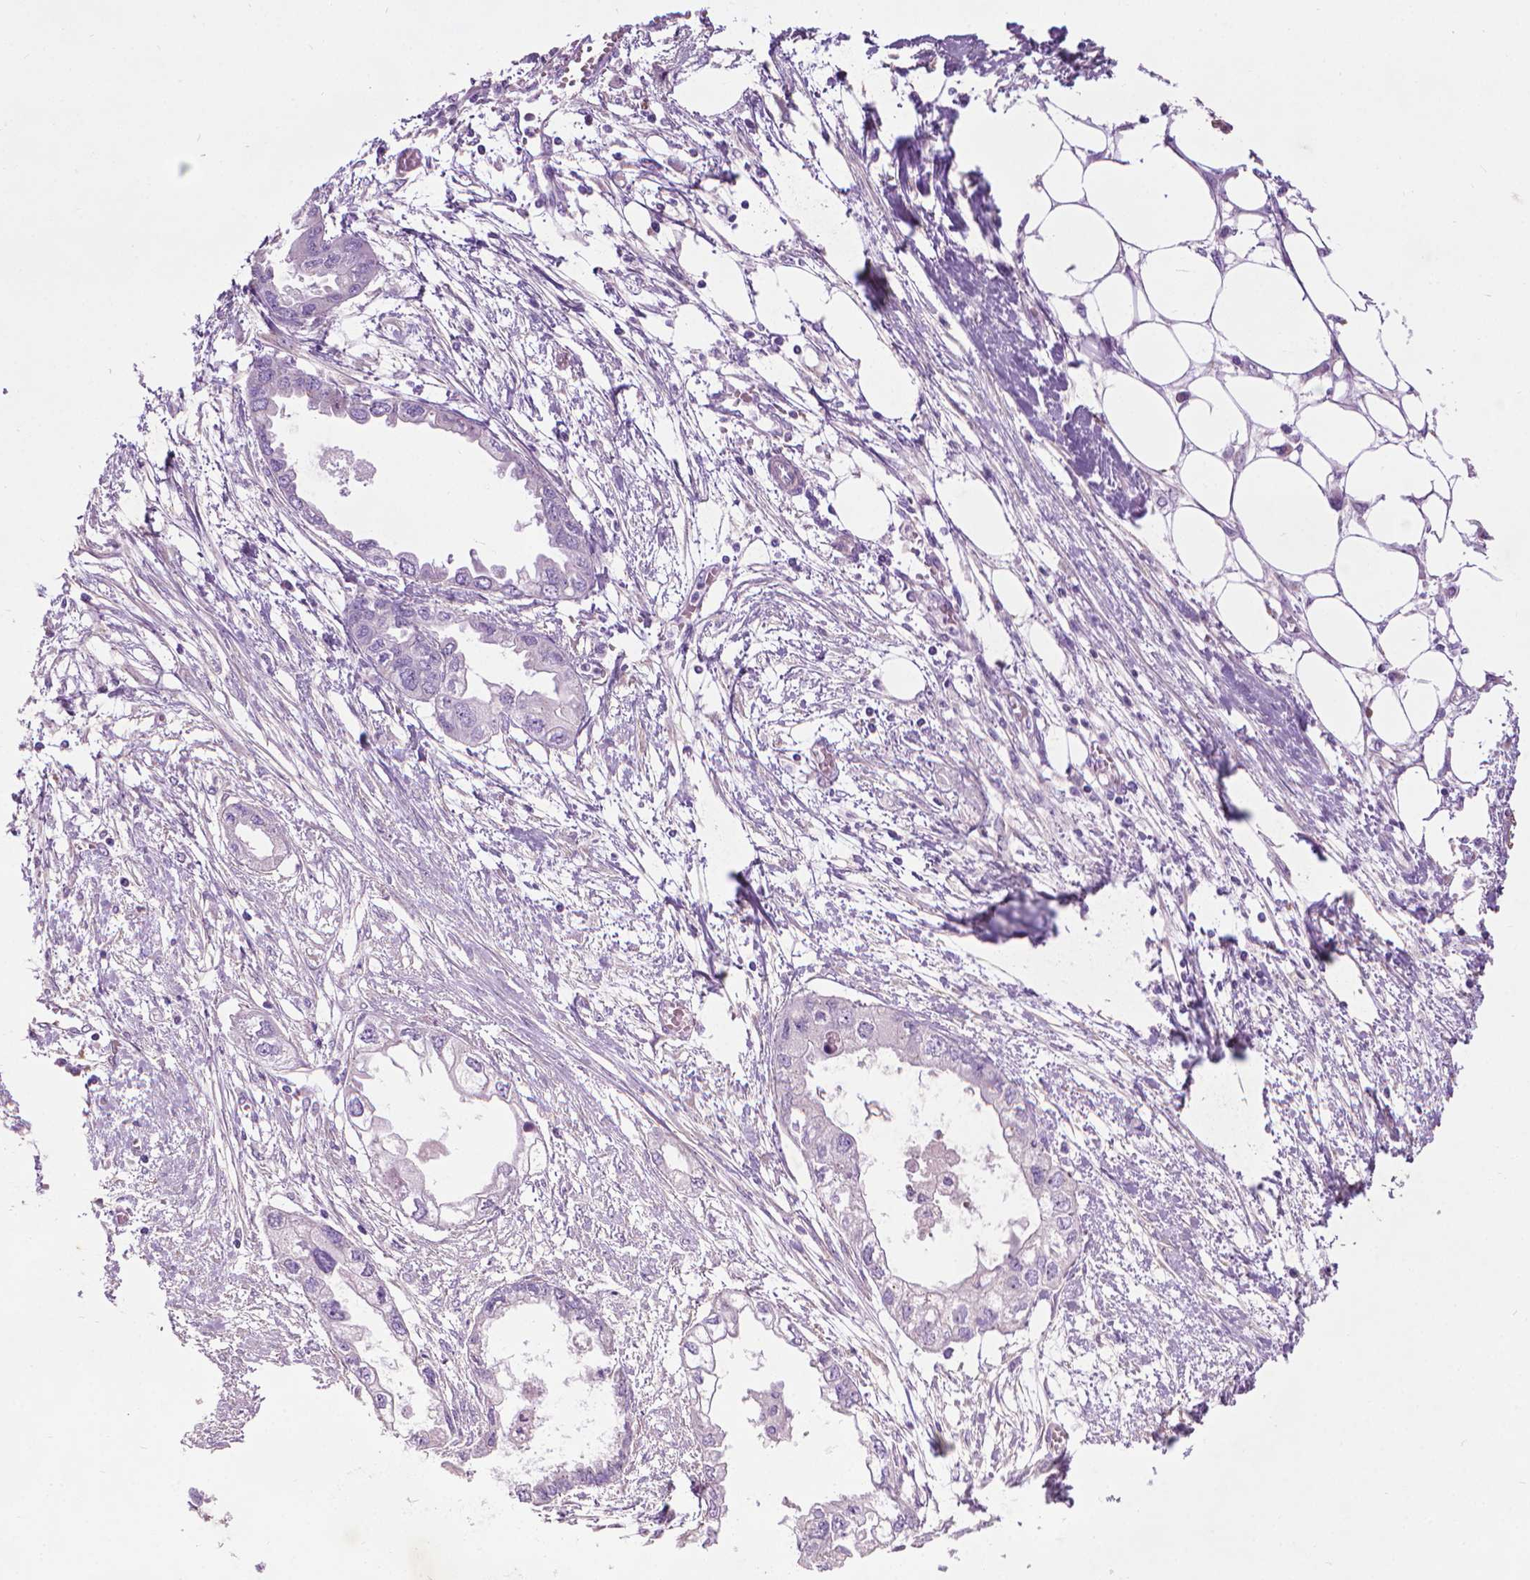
{"staining": {"intensity": "negative", "quantity": "none", "location": "none"}, "tissue": "endometrial cancer", "cell_type": "Tumor cells", "image_type": "cancer", "snomed": [{"axis": "morphology", "description": "Adenocarcinoma, NOS"}, {"axis": "morphology", "description": "Adenocarcinoma, metastatic, NOS"}, {"axis": "topography", "description": "Adipose tissue"}, {"axis": "topography", "description": "Endometrium"}], "caption": "DAB (3,3'-diaminobenzidine) immunohistochemical staining of metastatic adenocarcinoma (endometrial) demonstrates no significant positivity in tumor cells.", "gene": "AQP10", "patient": {"sex": "female", "age": 67}}